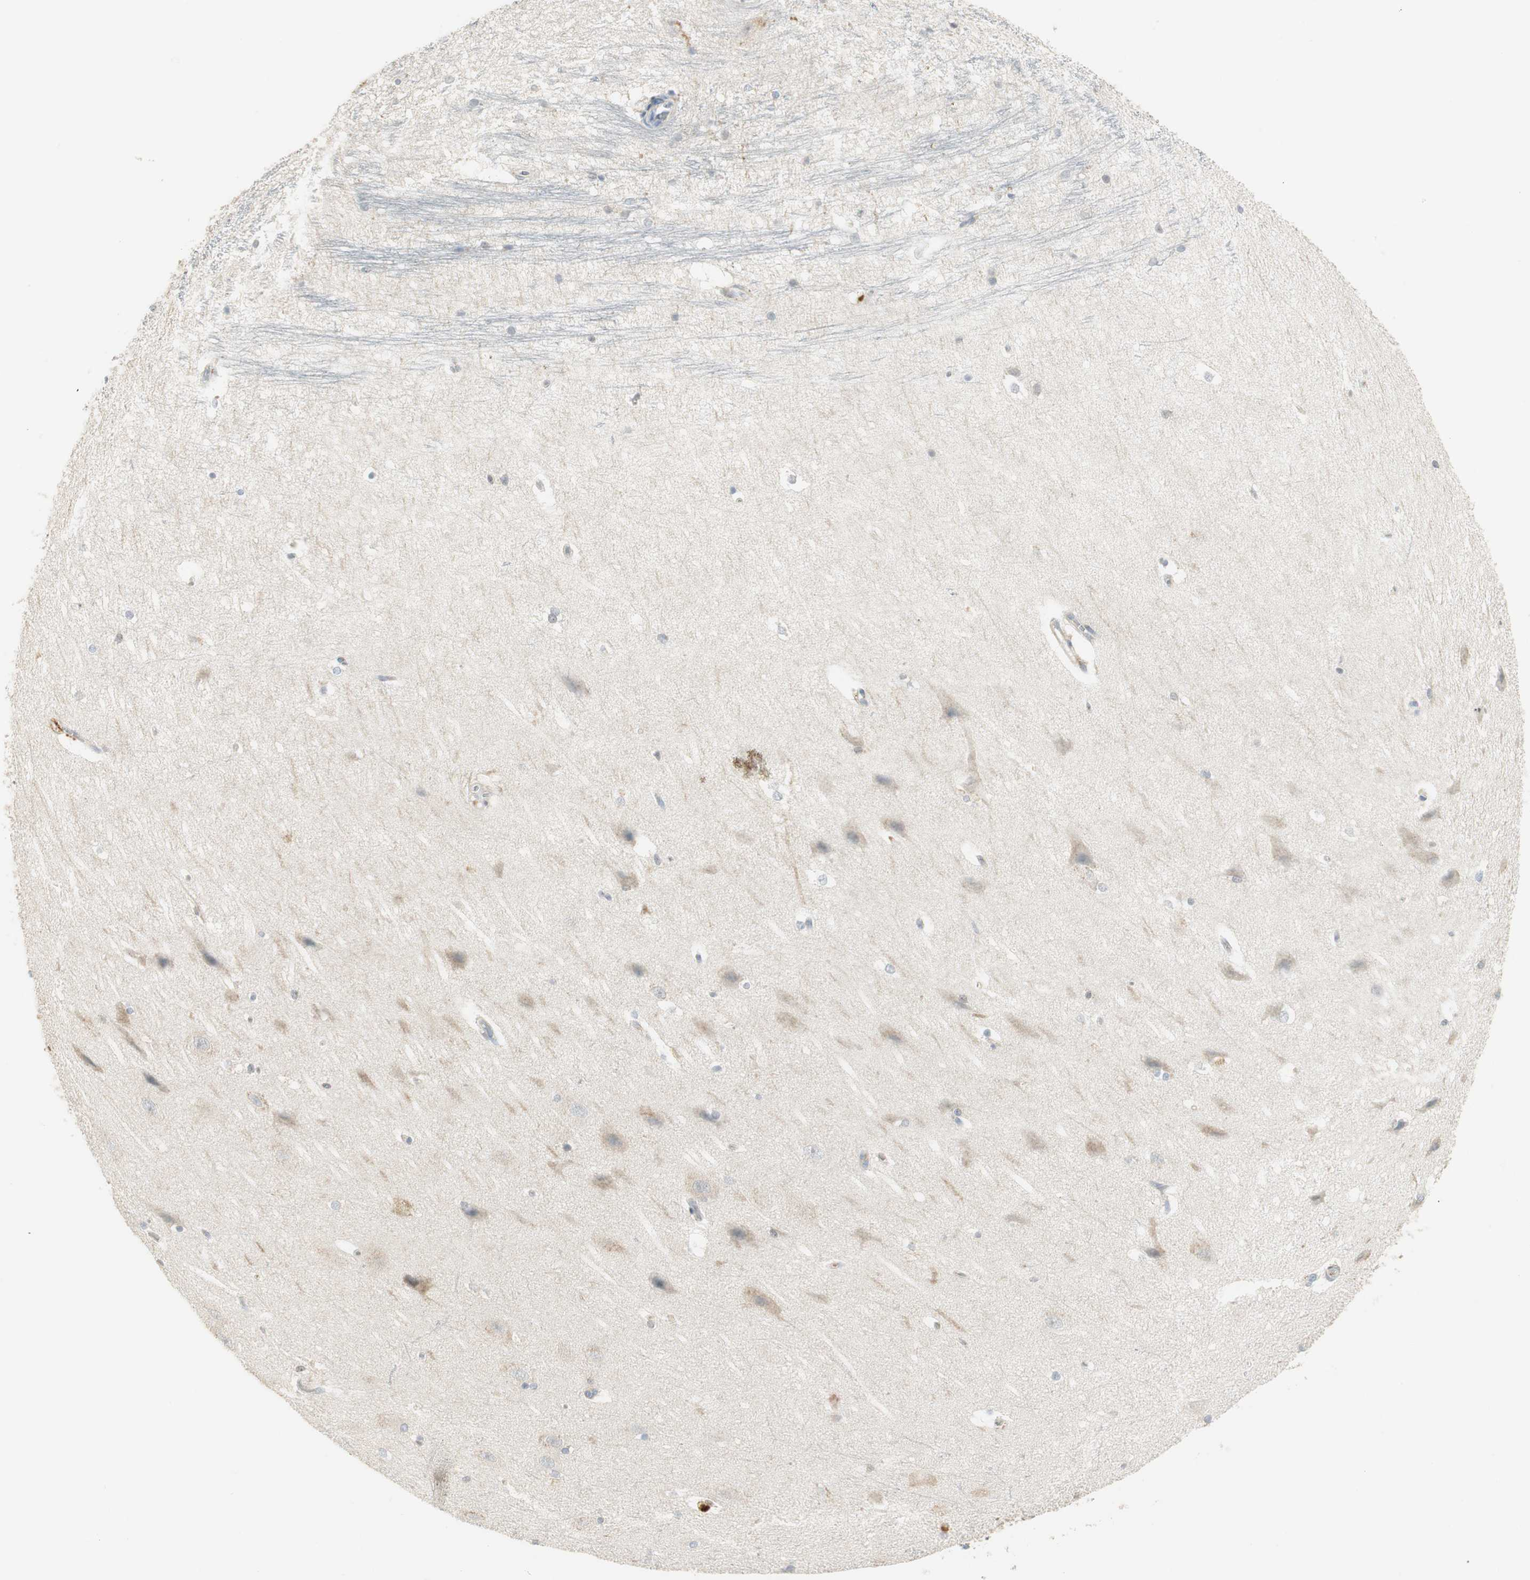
{"staining": {"intensity": "weak", "quantity": "<25%", "location": "cytoplasmic/membranous"}, "tissue": "hippocampus", "cell_type": "Glial cells", "image_type": "normal", "snomed": [{"axis": "morphology", "description": "Normal tissue, NOS"}, {"axis": "topography", "description": "Hippocampus"}], "caption": "Glial cells are negative for protein expression in normal human hippocampus. The staining is performed using DAB brown chromogen with nuclei counter-stained in using hematoxylin.", "gene": "RUNX2", "patient": {"sex": "female", "age": 19}}